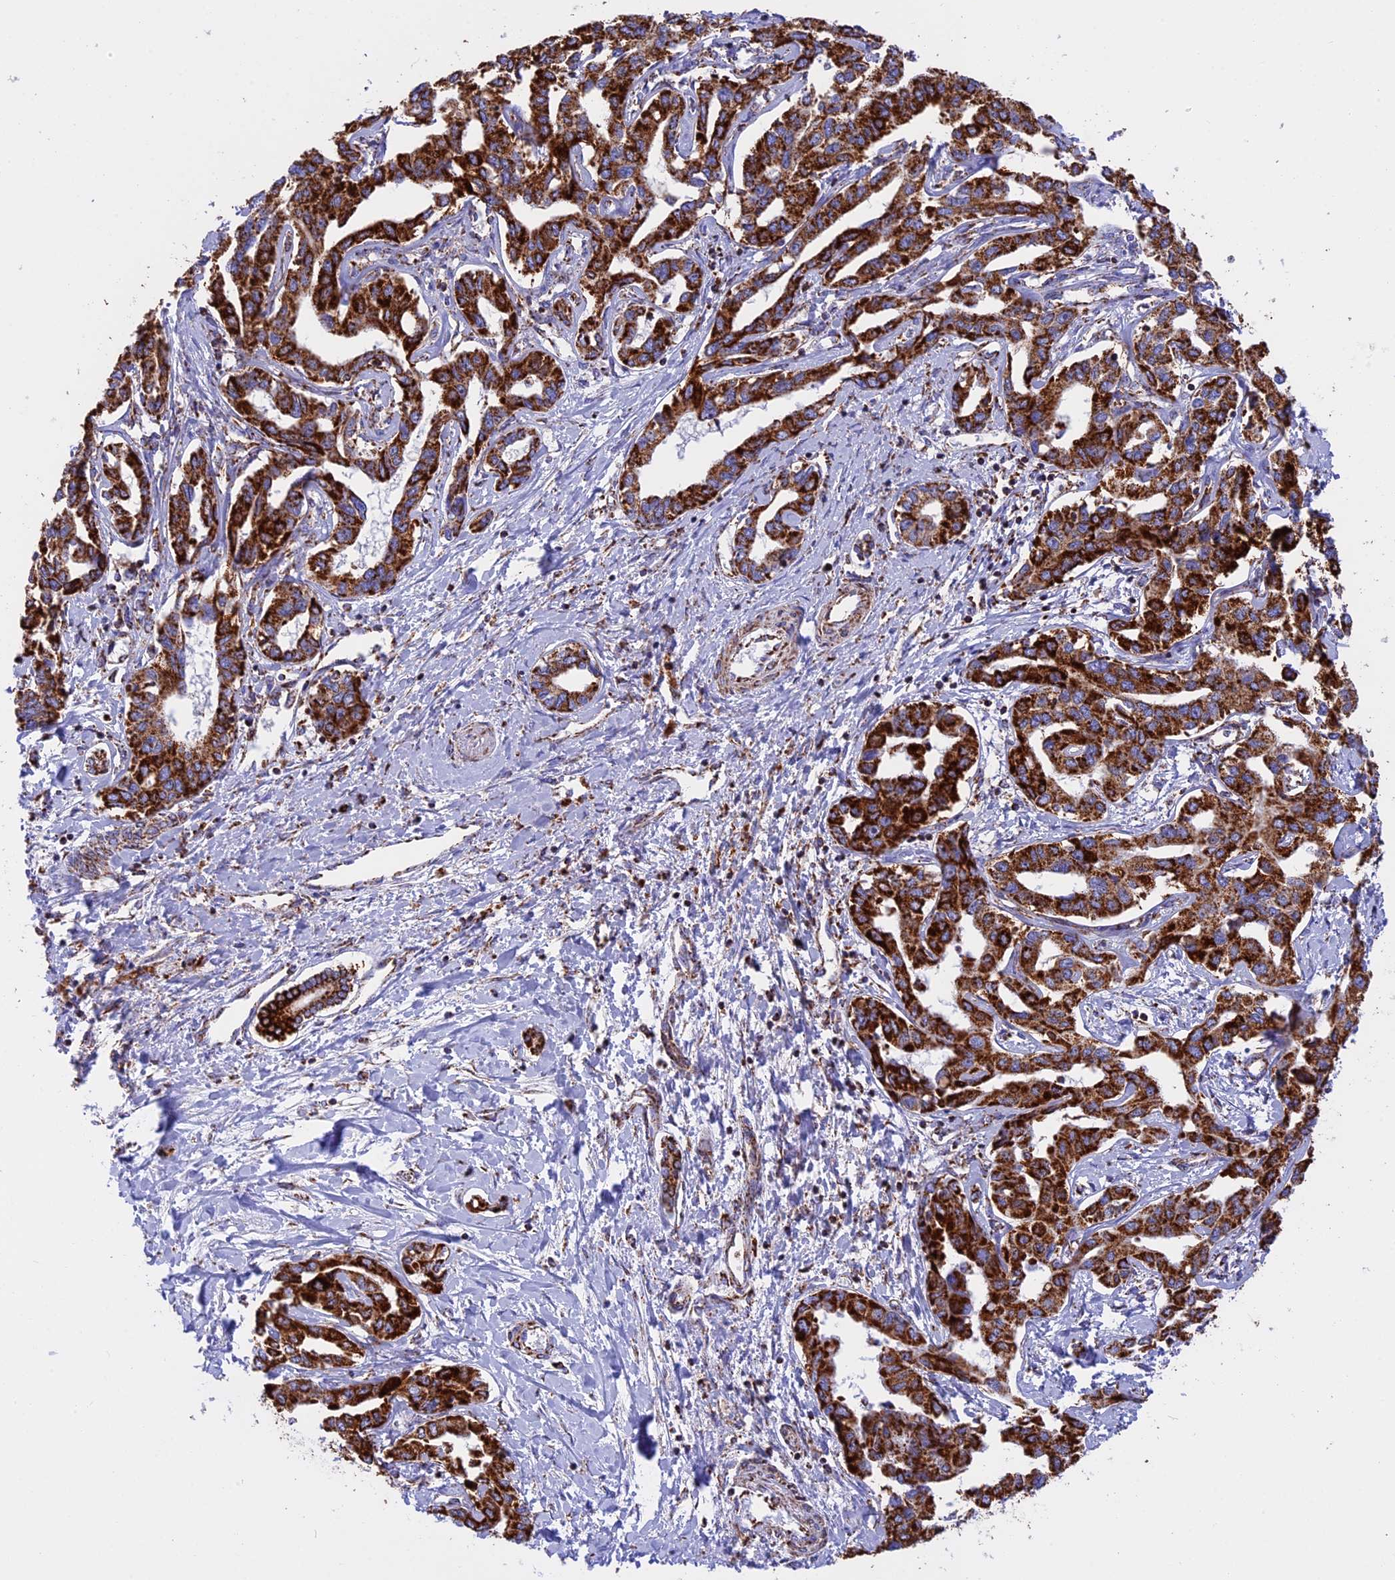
{"staining": {"intensity": "strong", "quantity": ">75%", "location": "cytoplasmic/membranous"}, "tissue": "liver cancer", "cell_type": "Tumor cells", "image_type": "cancer", "snomed": [{"axis": "morphology", "description": "Cholangiocarcinoma"}, {"axis": "topography", "description": "Liver"}], "caption": "The micrograph exhibits immunohistochemical staining of liver cancer. There is strong cytoplasmic/membranous staining is appreciated in about >75% of tumor cells. (DAB IHC, brown staining for protein, blue staining for nuclei).", "gene": "UQCRB", "patient": {"sex": "male", "age": 59}}